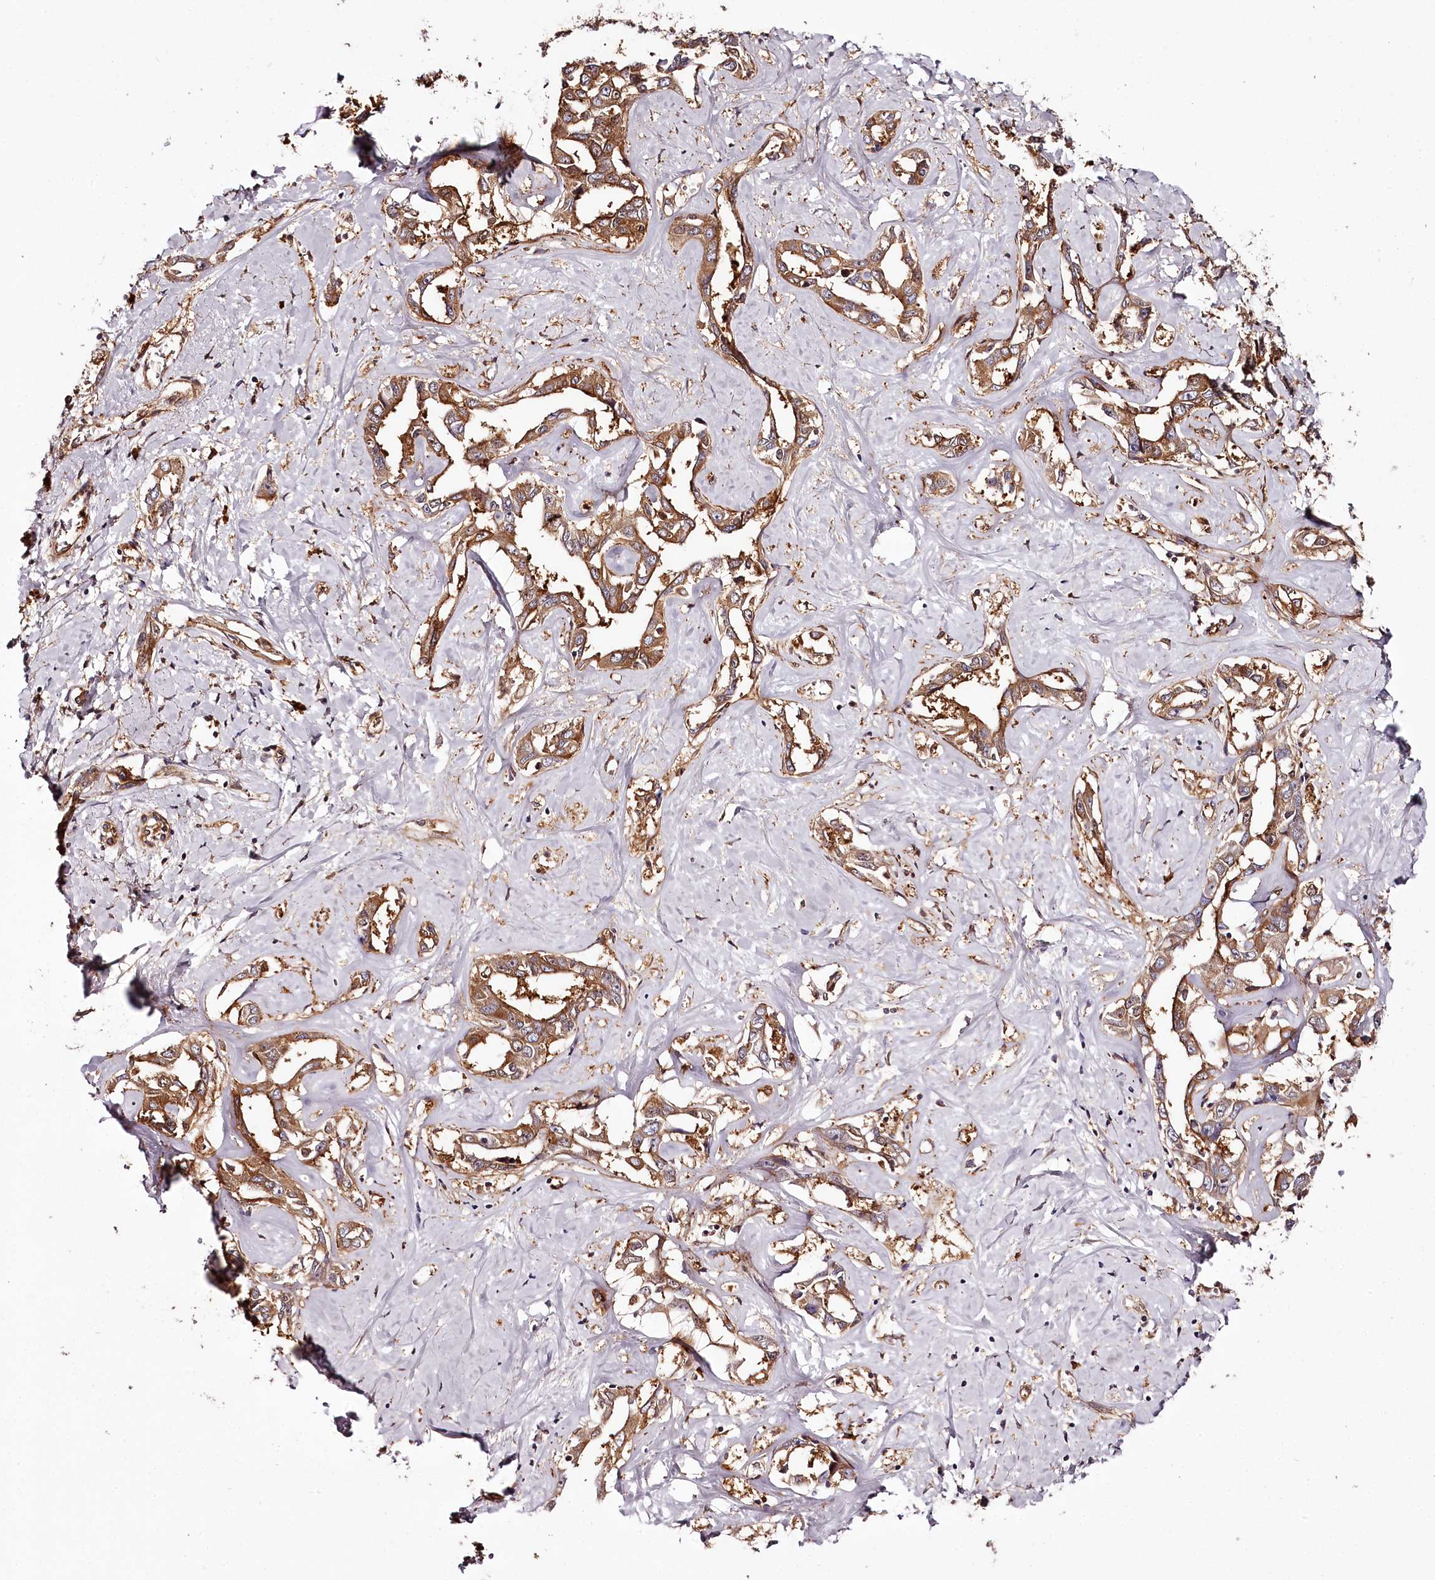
{"staining": {"intensity": "moderate", "quantity": ">75%", "location": "cytoplasmic/membranous"}, "tissue": "liver cancer", "cell_type": "Tumor cells", "image_type": "cancer", "snomed": [{"axis": "morphology", "description": "Cholangiocarcinoma"}, {"axis": "topography", "description": "Liver"}], "caption": "Brown immunohistochemical staining in liver cholangiocarcinoma demonstrates moderate cytoplasmic/membranous staining in approximately >75% of tumor cells. Nuclei are stained in blue.", "gene": "TARS1", "patient": {"sex": "male", "age": 59}}